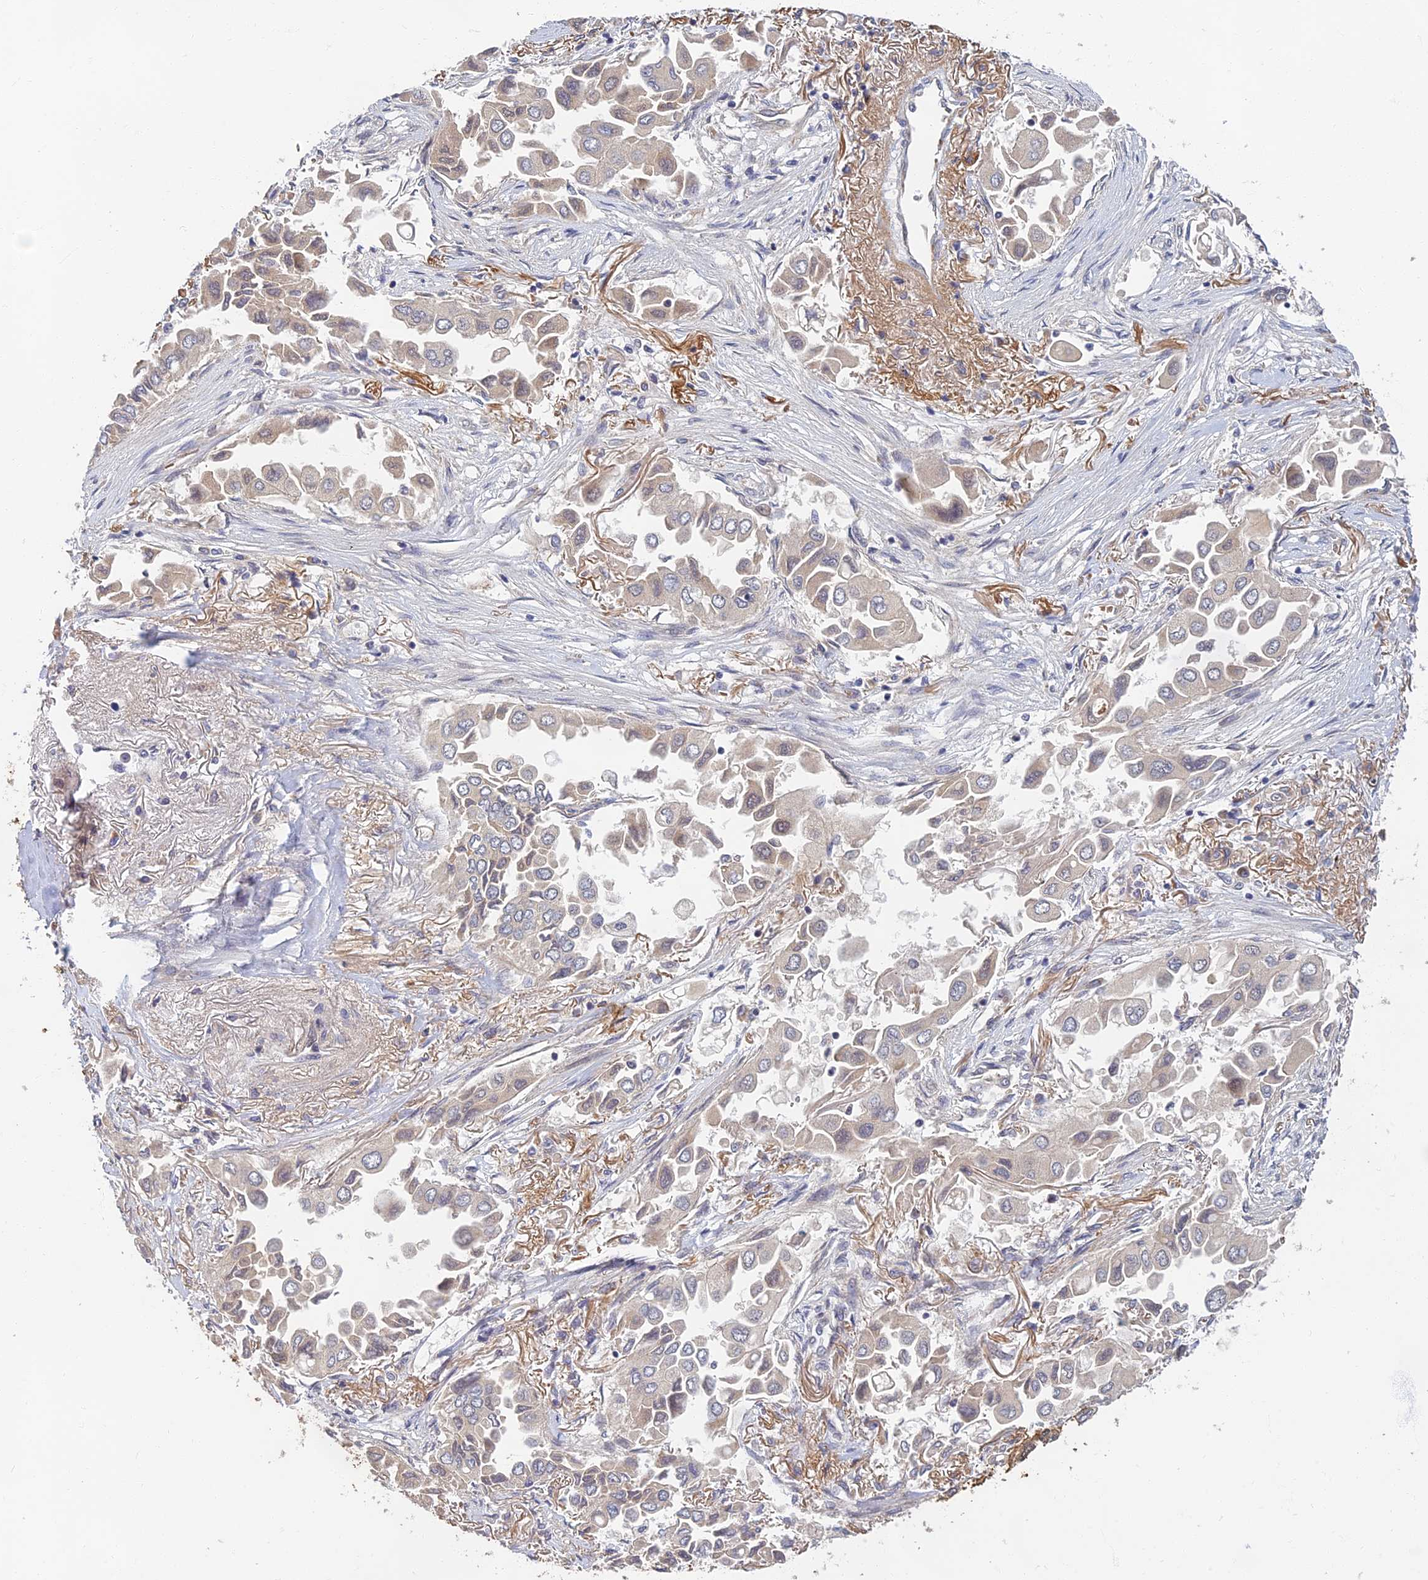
{"staining": {"intensity": "negative", "quantity": "none", "location": "none"}, "tissue": "lung cancer", "cell_type": "Tumor cells", "image_type": "cancer", "snomed": [{"axis": "morphology", "description": "Adenocarcinoma, NOS"}, {"axis": "topography", "description": "Lung"}], "caption": "Tumor cells are negative for brown protein staining in lung cancer (adenocarcinoma). The staining was performed using DAB to visualize the protein expression in brown, while the nuclei were stained in blue with hematoxylin (Magnification: 20x).", "gene": "EARS2", "patient": {"sex": "female", "age": 76}}